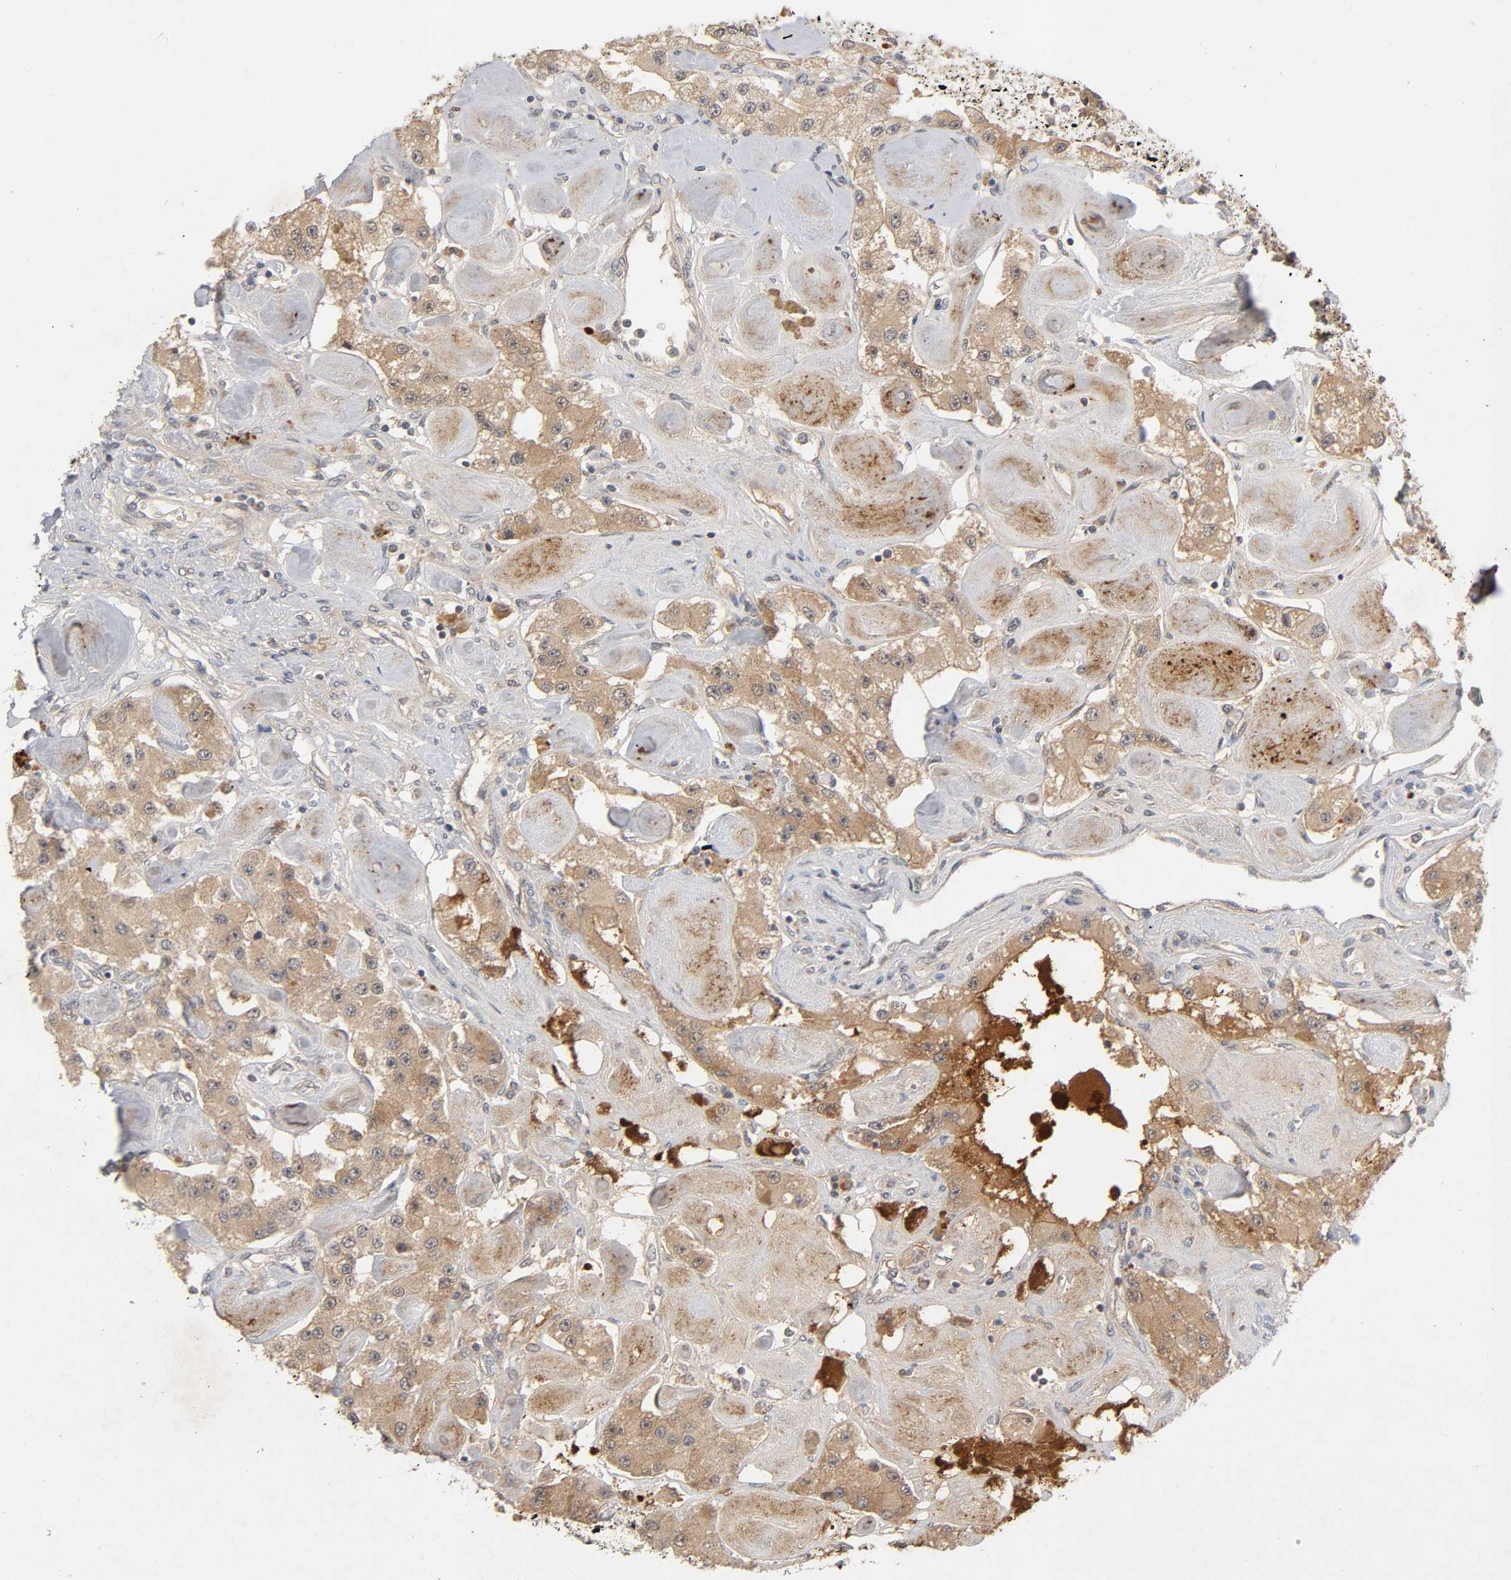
{"staining": {"intensity": "moderate", "quantity": ">75%", "location": "cytoplasmic/membranous"}, "tissue": "carcinoid", "cell_type": "Tumor cells", "image_type": "cancer", "snomed": [{"axis": "morphology", "description": "Carcinoid, malignant, NOS"}, {"axis": "topography", "description": "Pancreas"}], "caption": "Malignant carcinoid tissue shows moderate cytoplasmic/membranous staining in approximately >75% of tumor cells", "gene": "CPB2", "patient": {"sex": "male", "age": 41}}